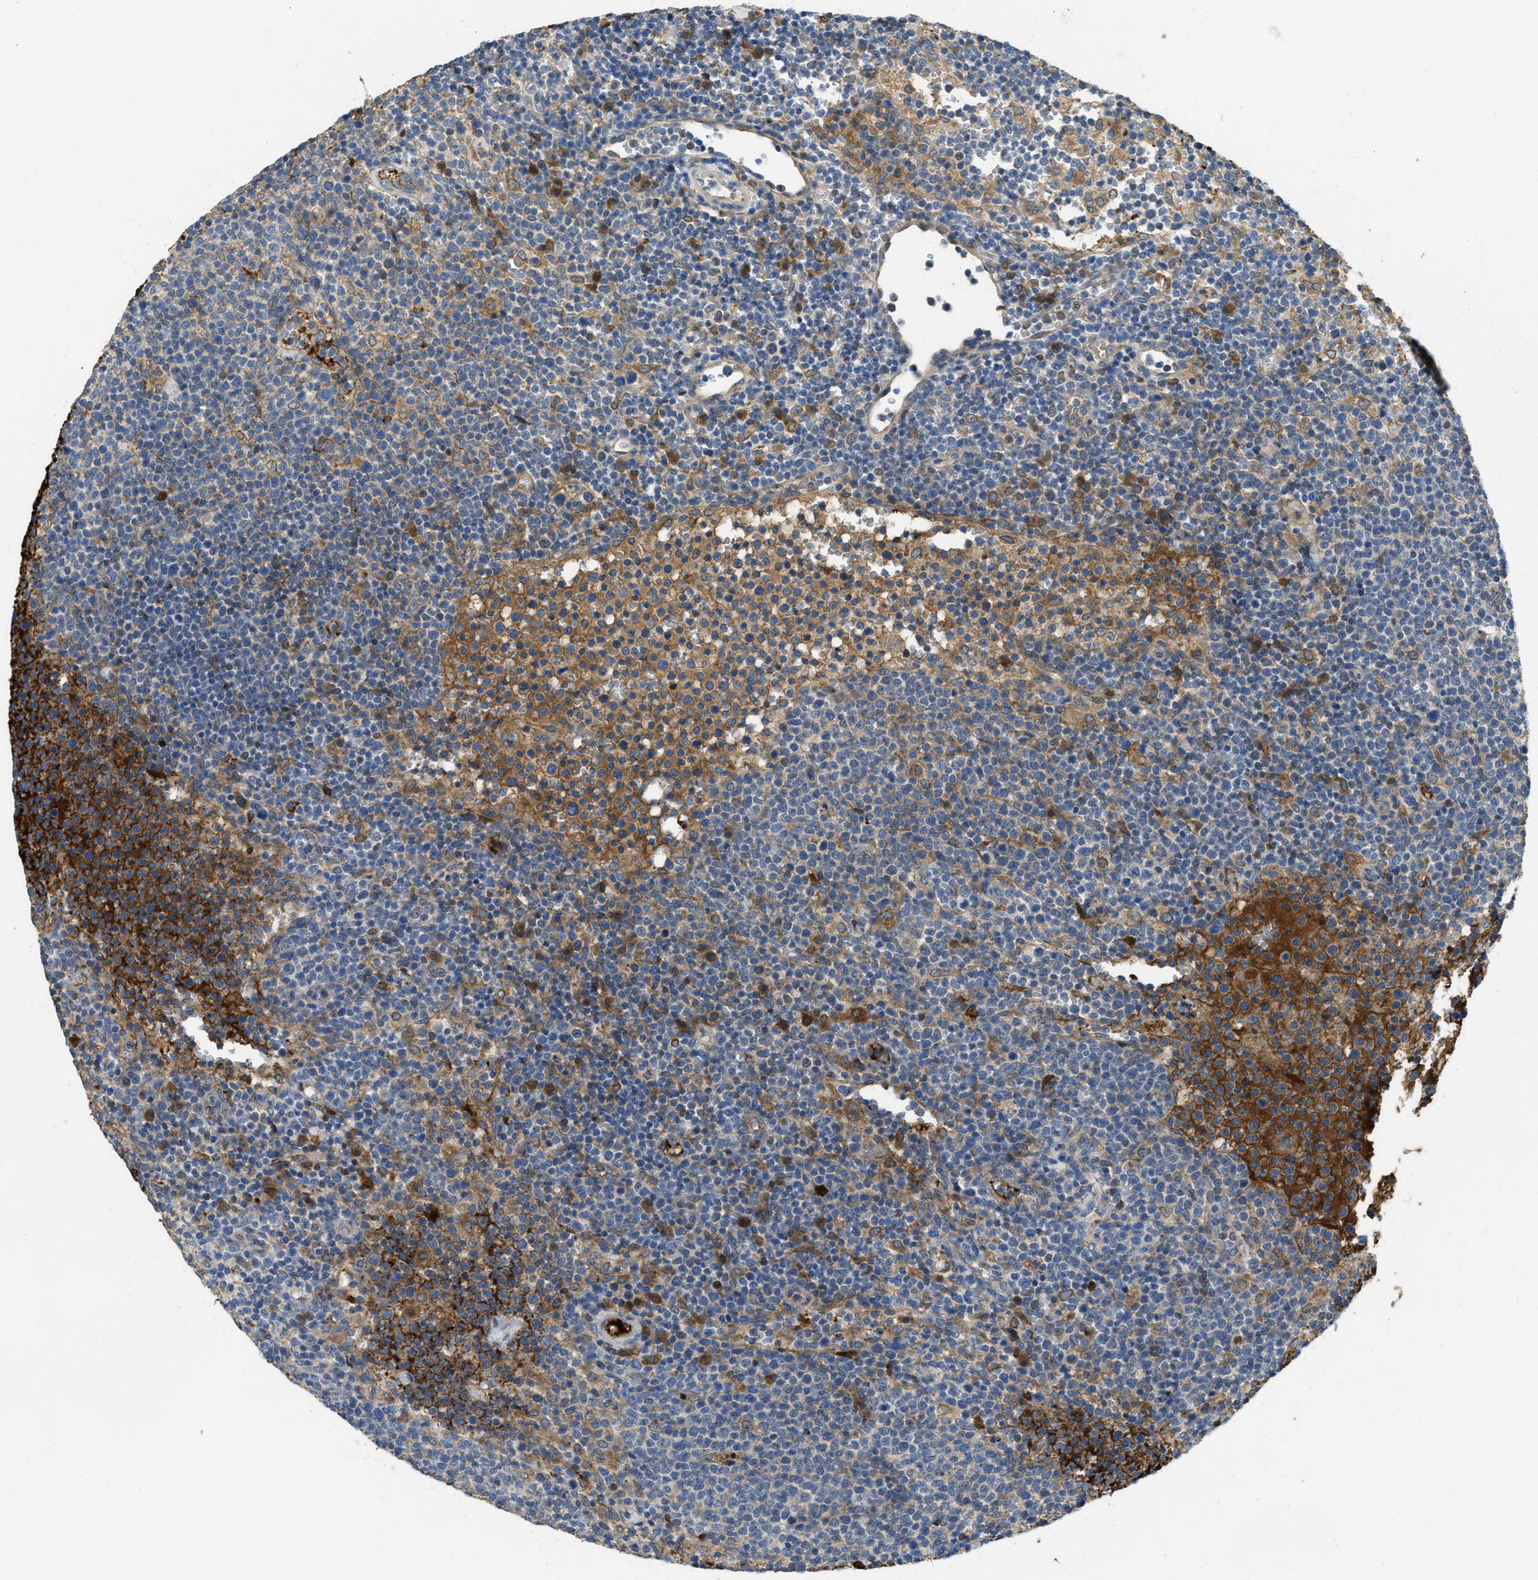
{"staining": {"intensity": "negative", "quantity": "none", "location": "none"}, "tissue": "lymphoma", "cell_type": "Tumor cells", "image_type": "cancer", "snomed": [{"axis": "morphology", "description": "Malignant lymphoma, non-Hodgkin's type, High grade"}, {"axis": "topography", "description": "Lymph node"}], "caption": "This is an immunohistochemistry photomicrograph of malignant lymphoma, non-Hodgkin's type (high-grade). There is no staining in tumor cells.", "gene": "MPDU1", "patient": {"sex": "male", "age": 61}}